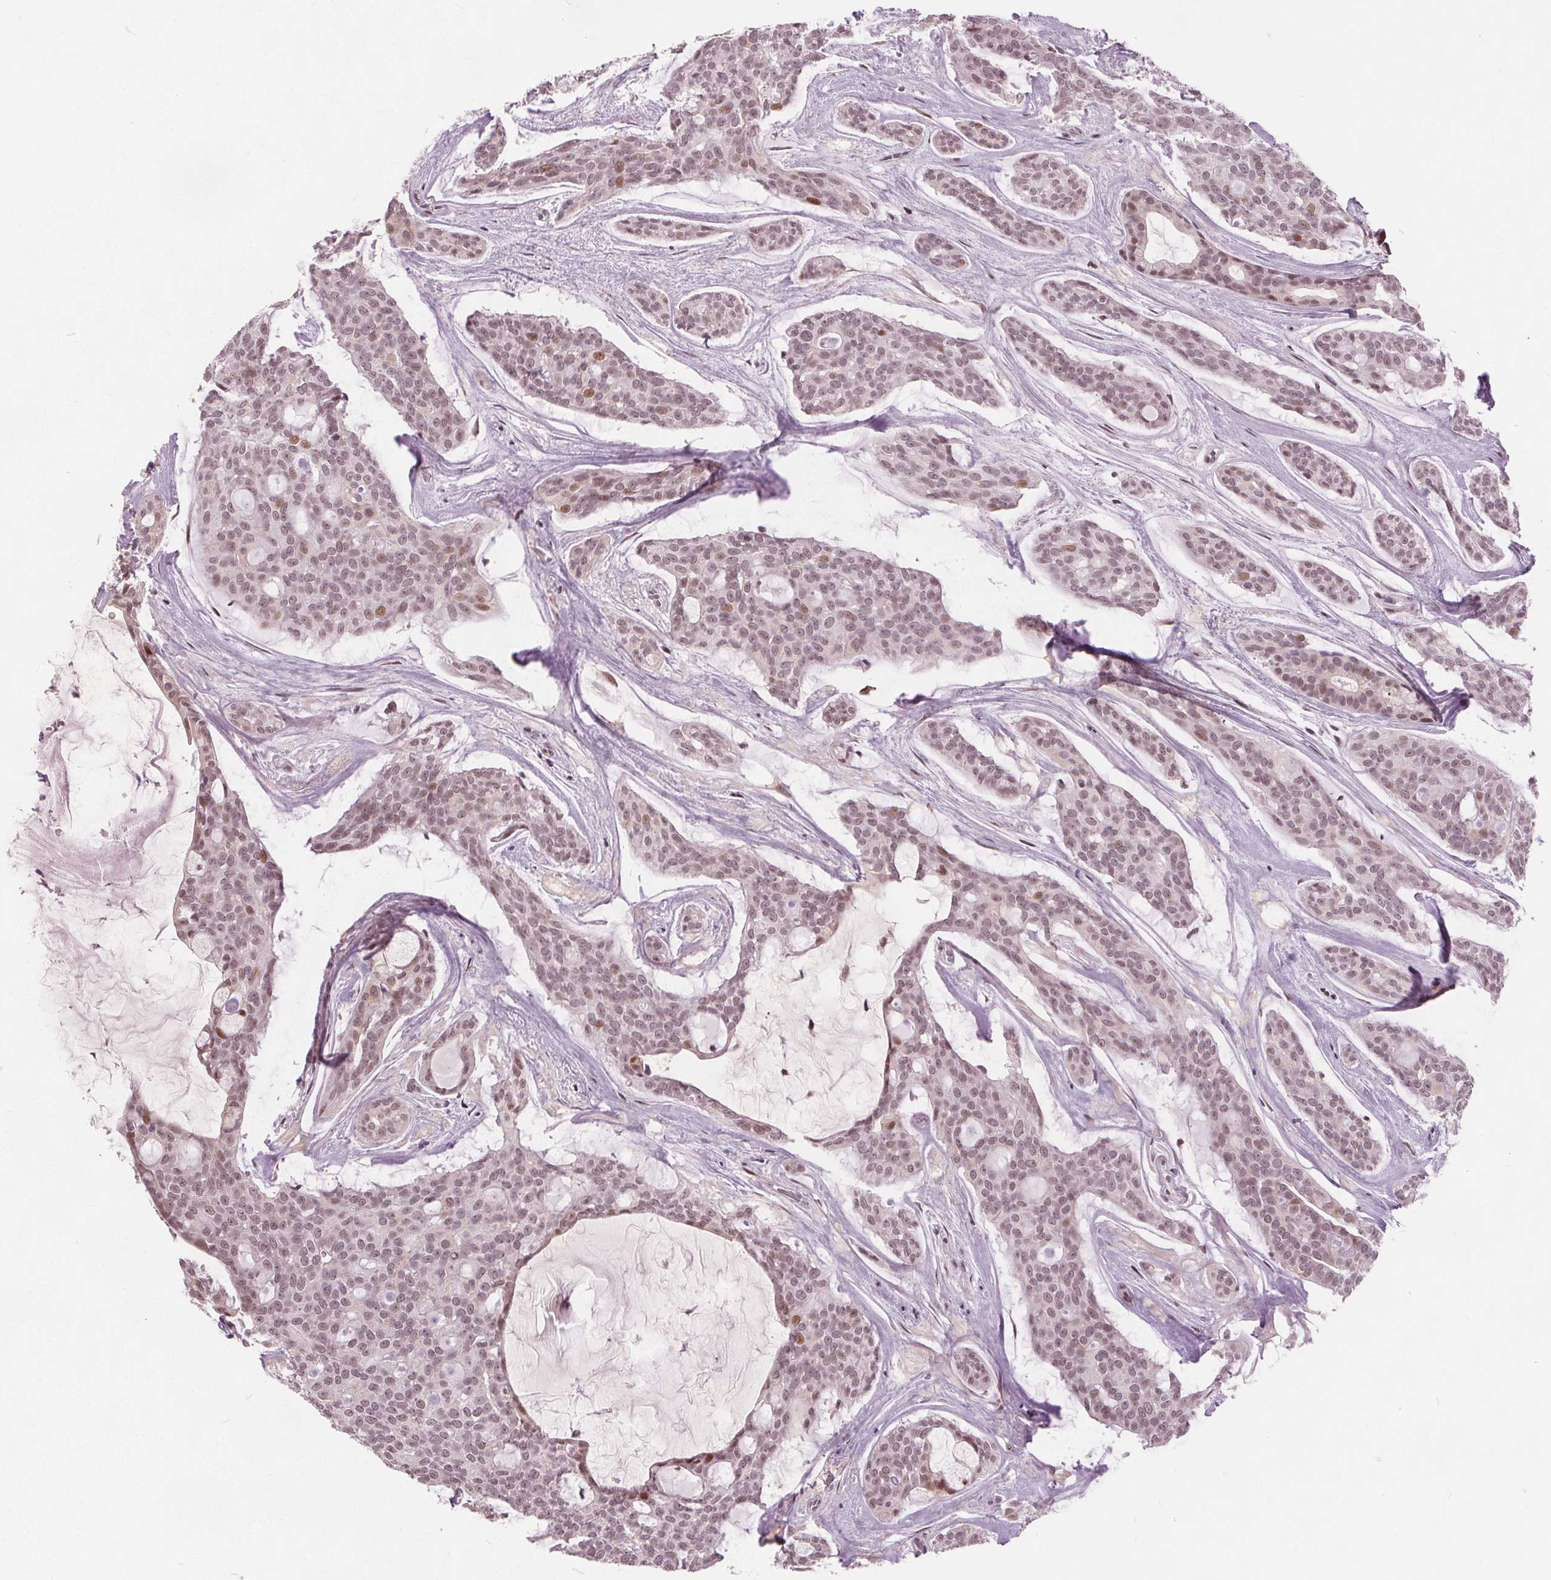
{"staining": {"intensity": "moderate", "quantity": ">75%", "location": "nuclear"}, "tissue": "head and neck cancer", "cell_type": "Tumor cells", "image_type": "cancer", "snomed": [{"axis": "morphology", "description": "Adenocarcinoma, NOS"}, {"axis": "topography", "description": "Head-Neck"}], "caption": "Protein expression analysis of head and neck adenocarcinoma demonstrates moderate nuclear expression in approximately >75% of tumor cells.", "gene": "TTC34", "patient": {"sex": "male", "age": 66}}